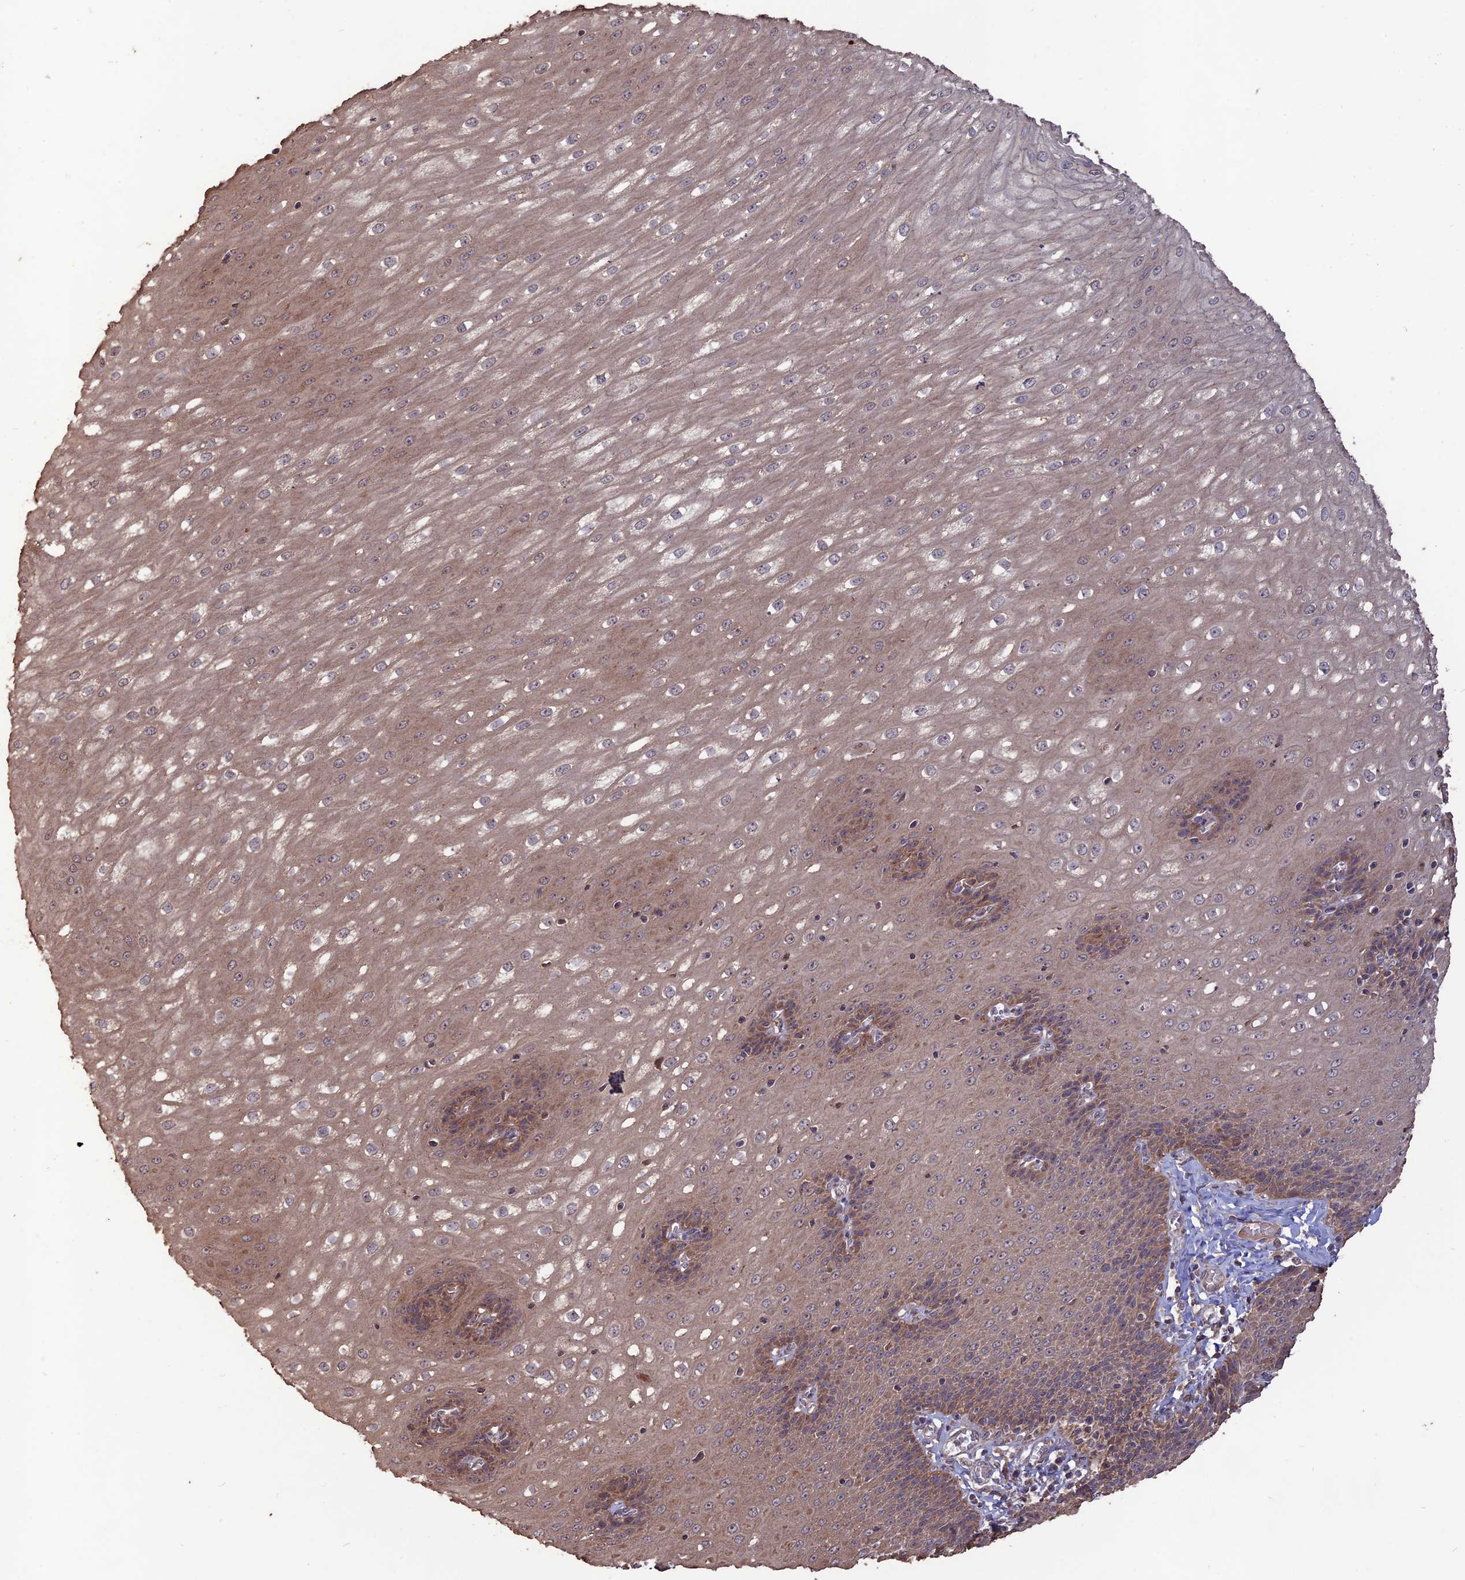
{"staining": {"intensity": "moderate", "quantity": "25%-75%", "location": "cytoplasmic/membranous"}, "tissue": "esophagus", "cell_type": "Squamous epithelial cells", "image_type": "normal", "snomed": [{"axis": "morphology", "description": "Normal tissue, NOS"}, {"axis": "topography", "description": "Esophagus"}], "caption": "A high-resolution histopathology image shows immunohistochemistry staining of benign esophagus, which exhibits moderate cytoplasmic/membranous expression in approximately 25%-75% of squamous epithelial cells. (DAB = brown stain, brightfield microscopy at high magnification).", "gene": "LAYN", "patient": {"sex": "male", "age": 60}}